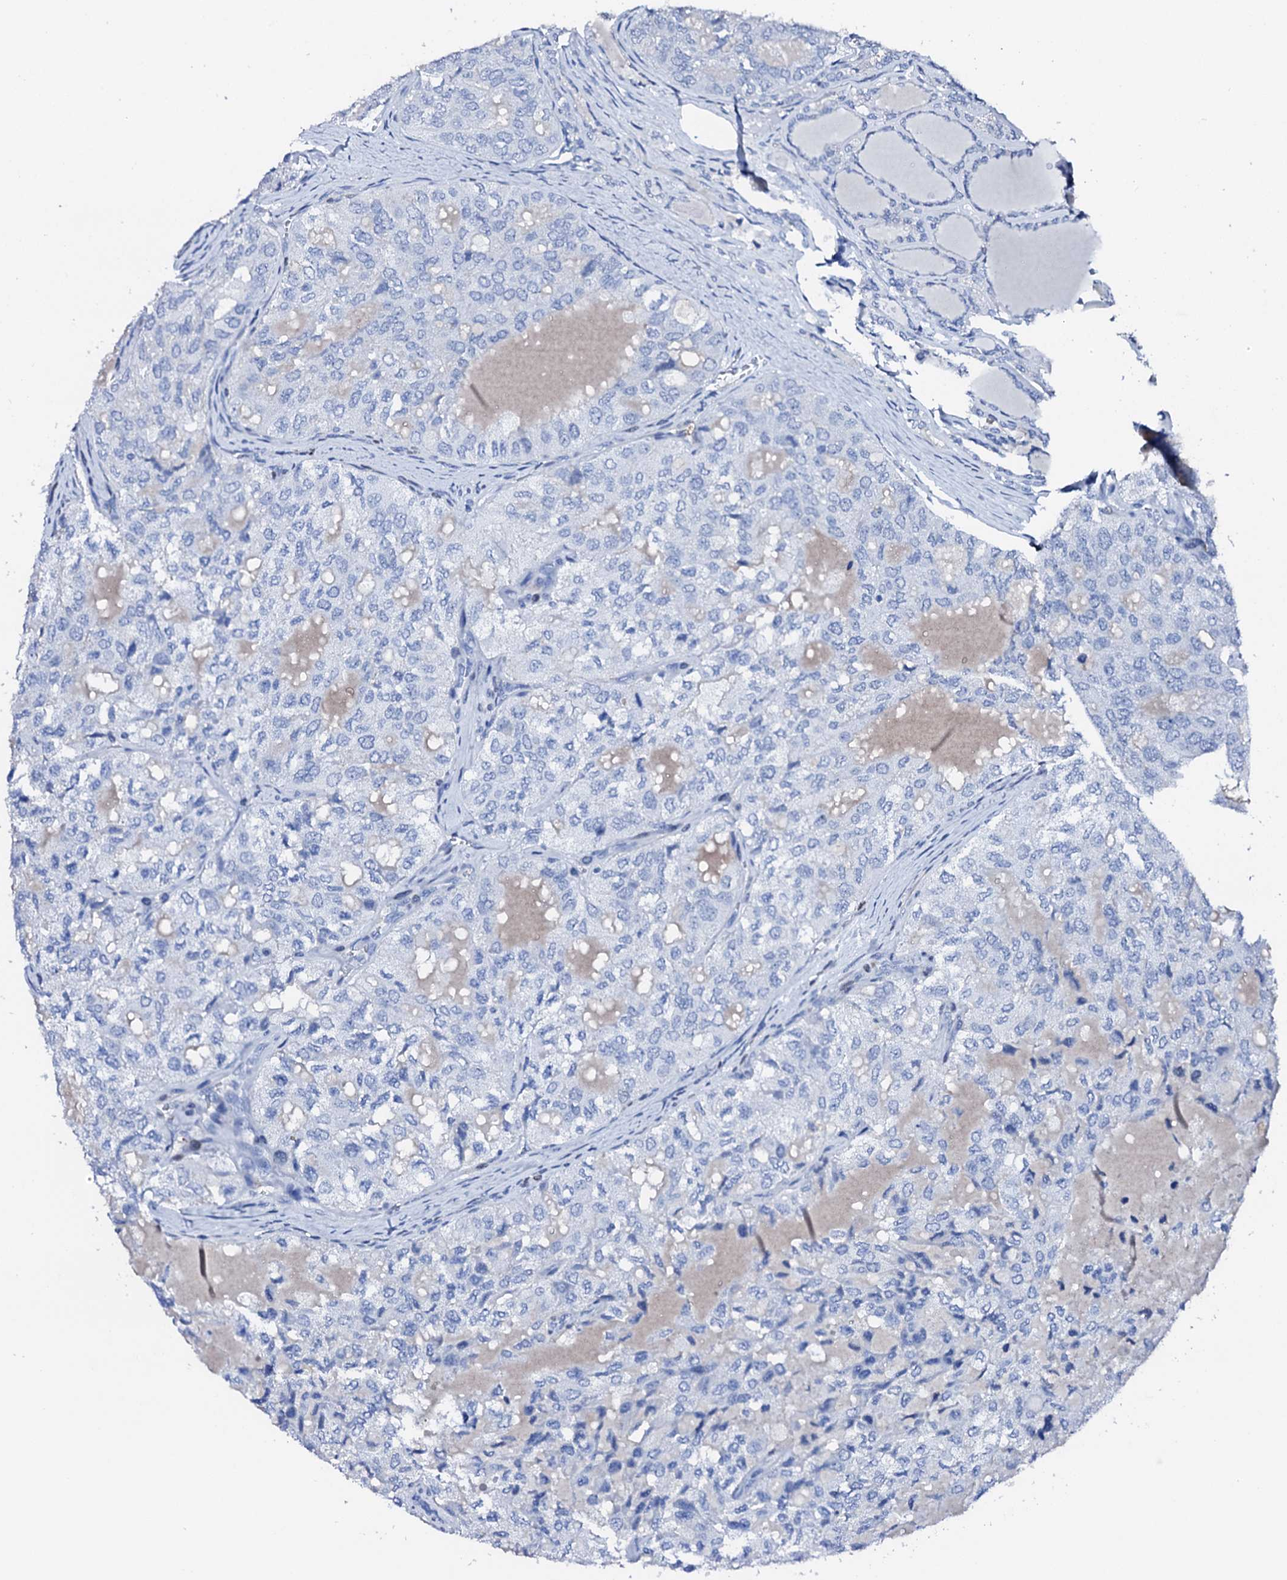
{"staining": {"intensity": "negative", "quantity": "none", "location": "none"}, "tissue": "thyroid cancer", "cell_type": "Tumor cells", "image_type": "cancer", "snomed": [{"axis": "morphology", "description": "Follicular adenoma carcinoma, NOS"}, {"axis": "topography", "description": "Thyroid gland"}], "caption": "The IHC photomicrograph has no significant positivity in tumor cells of thyroid follicular adenoma carcinoma tissue.", "gene": "NRIP2", "patient": {"sex": "male", "age": 75}}